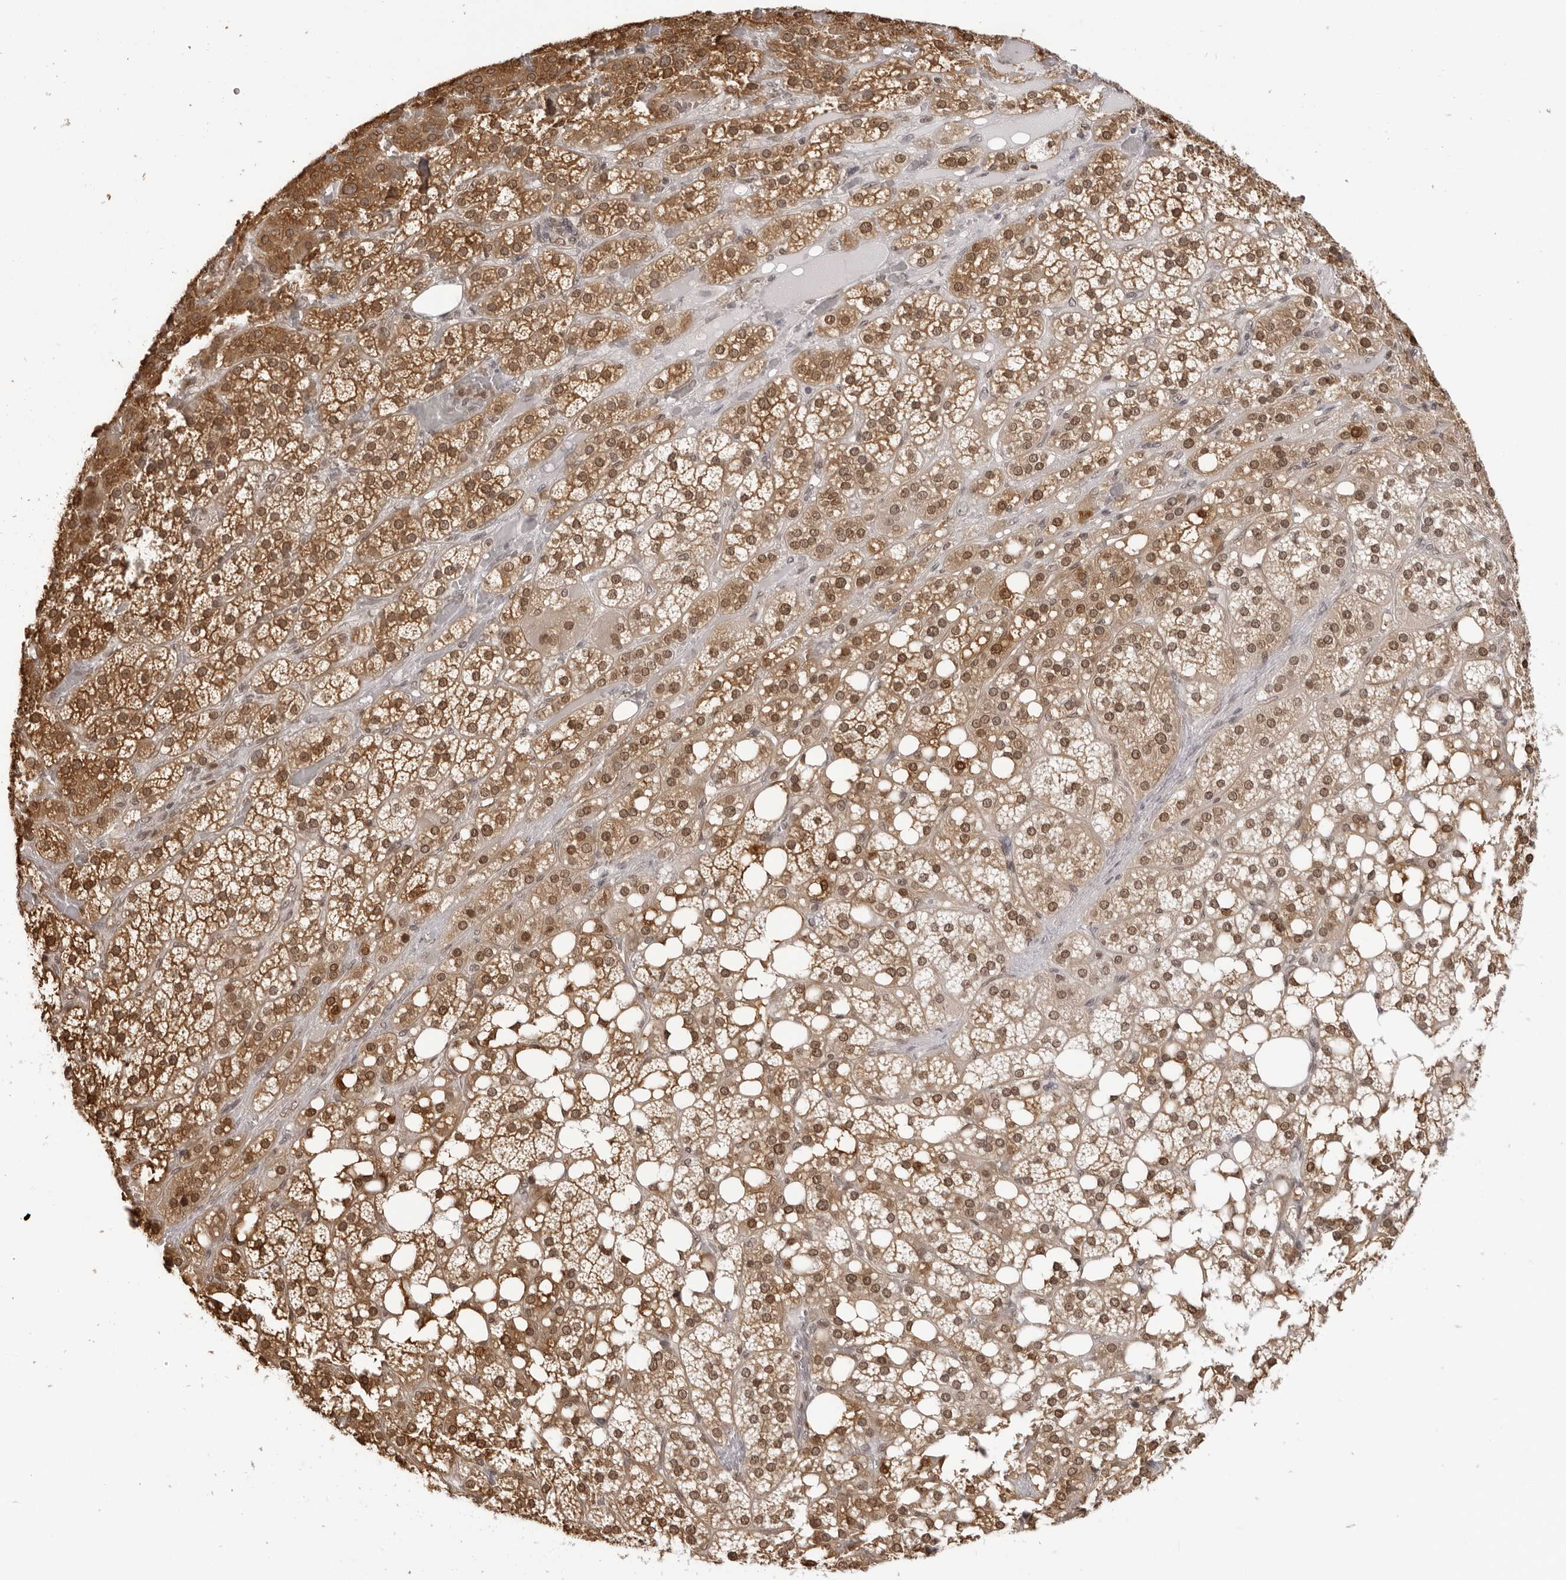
{"staining": {"intensity": "moderate", "quantity": ">75%", "location": "cytoplasmic/membranous,nuclear"}, "tissue": "adrenal gland", "cell_type": "Glandular cells", "image_type": "normal", "snomed": [{"axis": "morphology", "description": "Normal tissue, NOS"}, {"axis": "topography", "description": "Adrenal gland"}], "caption": "Moderate cytoplasmic/membranous,nuclear expression for a protein is appreciated in approximately >75% of glandular cells of unremarkable adrenal gland using immunohistochemistry.", "gene": "HSPA4", "patient": {"sex": "female", "age": 59}}